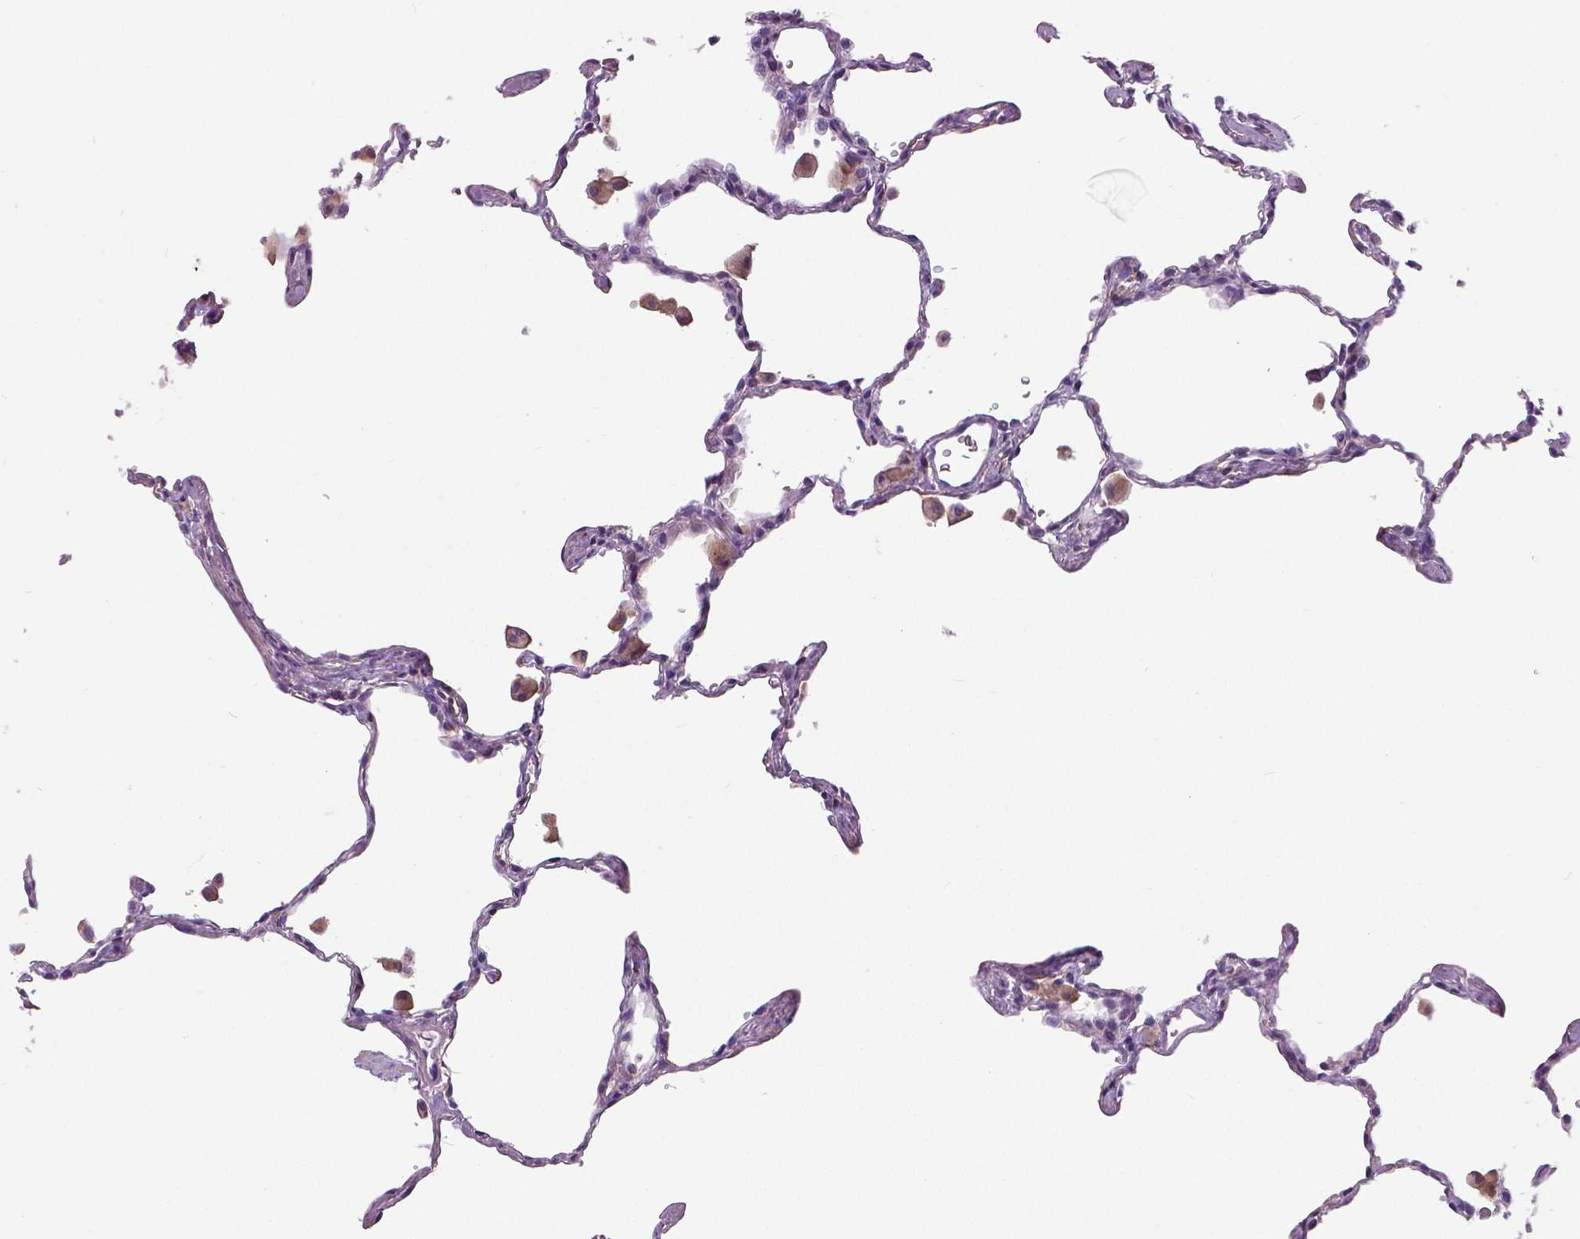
{"staining": {"intensity": "negative", "quantity": "none", "location": "none"}, "tissue": "lung", "cell_type": "Alveolar cells", "image_type": "normal", "snomed": [{"axis": "morphology", "description": "Normal tissue, NOS"}, {"axis": "topography", "description": "Lung"}], "caption": "Image shows no protein expression in alveolar cells of normal lung.", "gene": "ANXA13", "patient": {"sex": "female", "age": 47}}